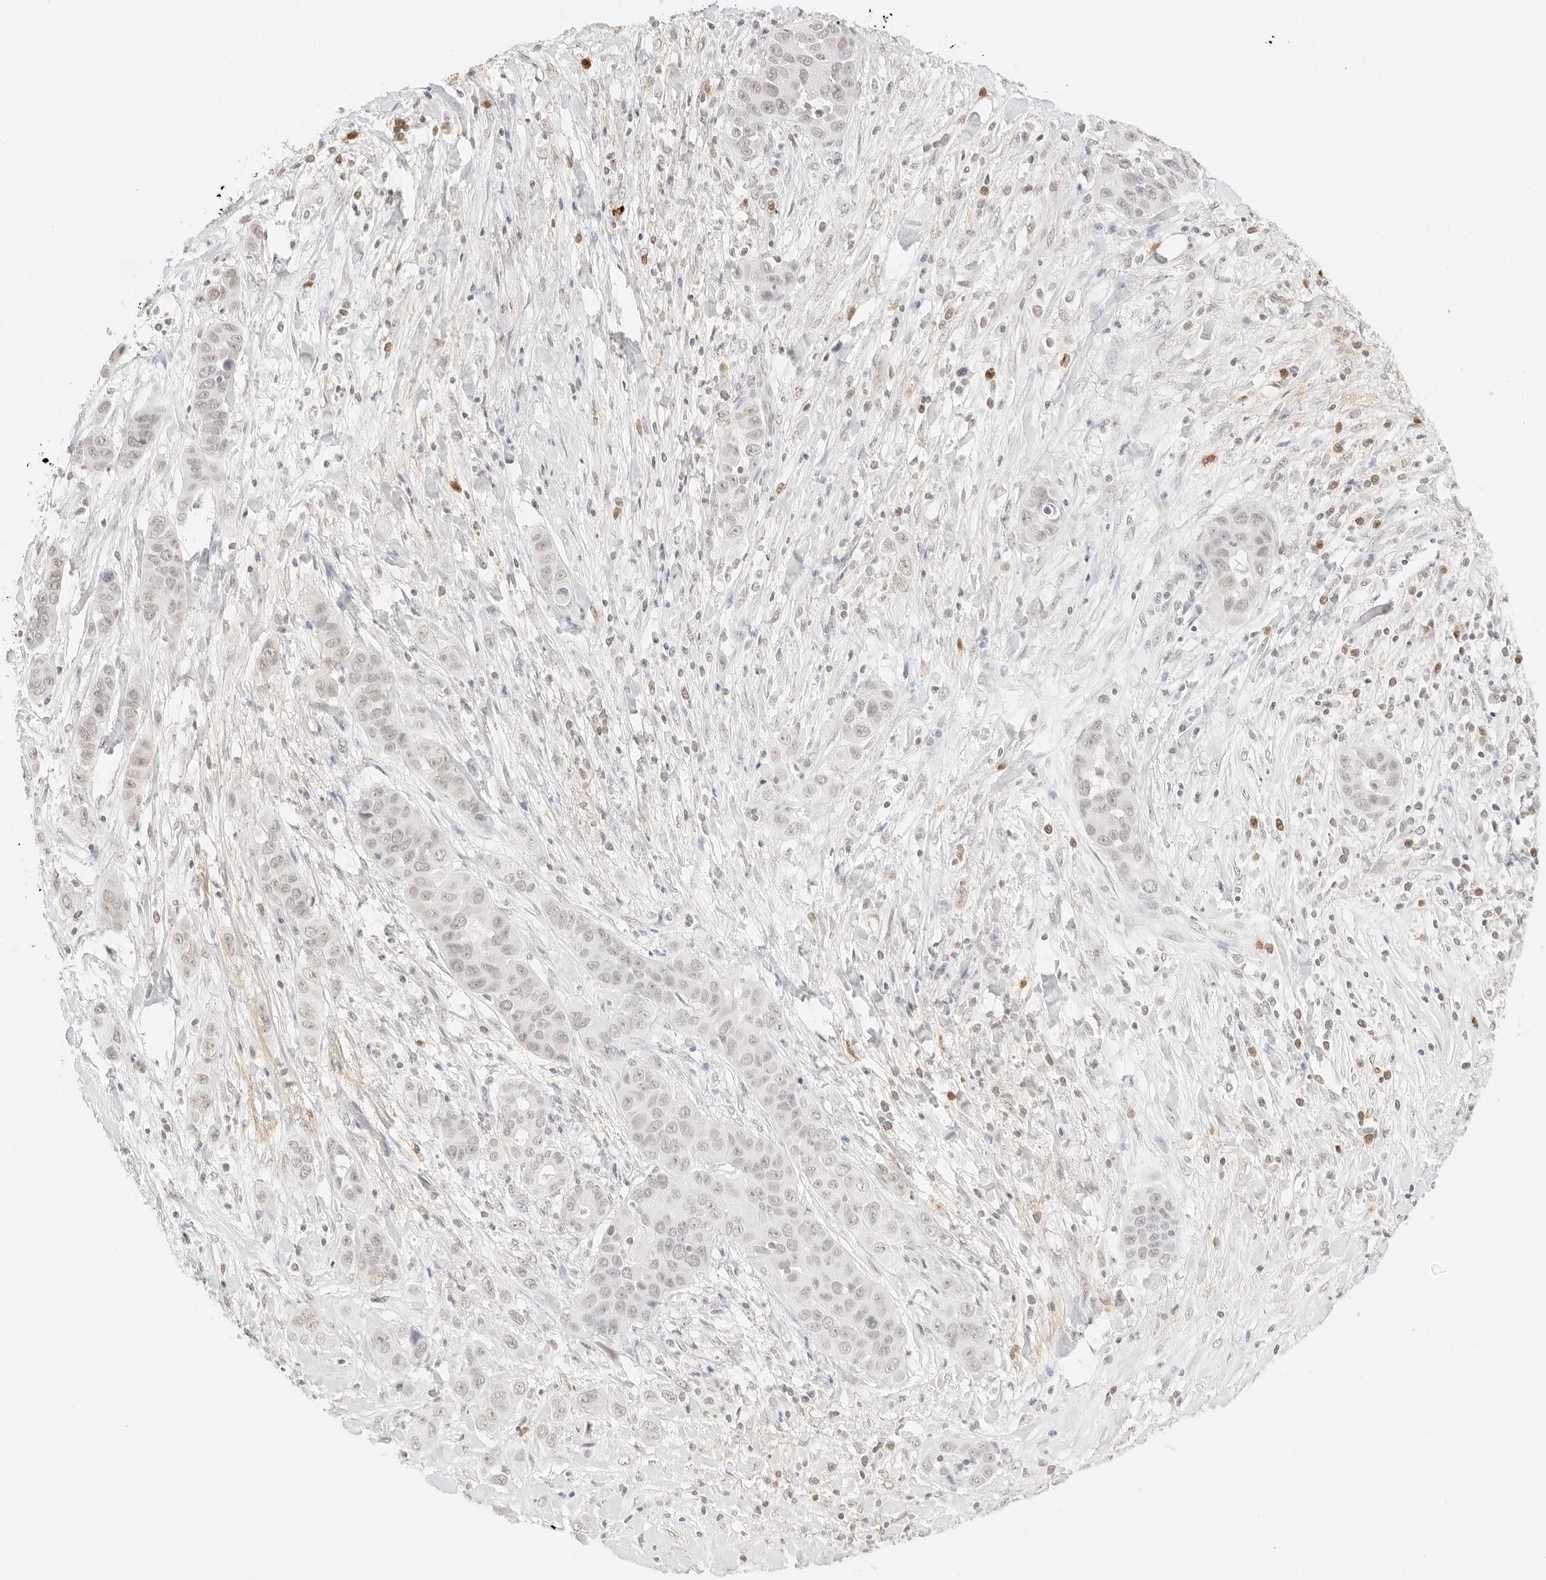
{"staining": {"intensity": "weak", "quantity": "<25%", "location": "nuclear"}, "tissue": "liver cancer", "cell_type": "Tumor cells", "image_type": "cancer", "snomed": [{"axis": "morphology", "description": "Cholangiocarcinoma"}, {"axis": "topography", "description": "Liver"}], "caption": "Cholangiocarcinoma (liver) stained for a protein using IHC exhibits no expression tumor cells.", "gene": "FBLN5", "patient": {"sex": "female", "age": 52}}